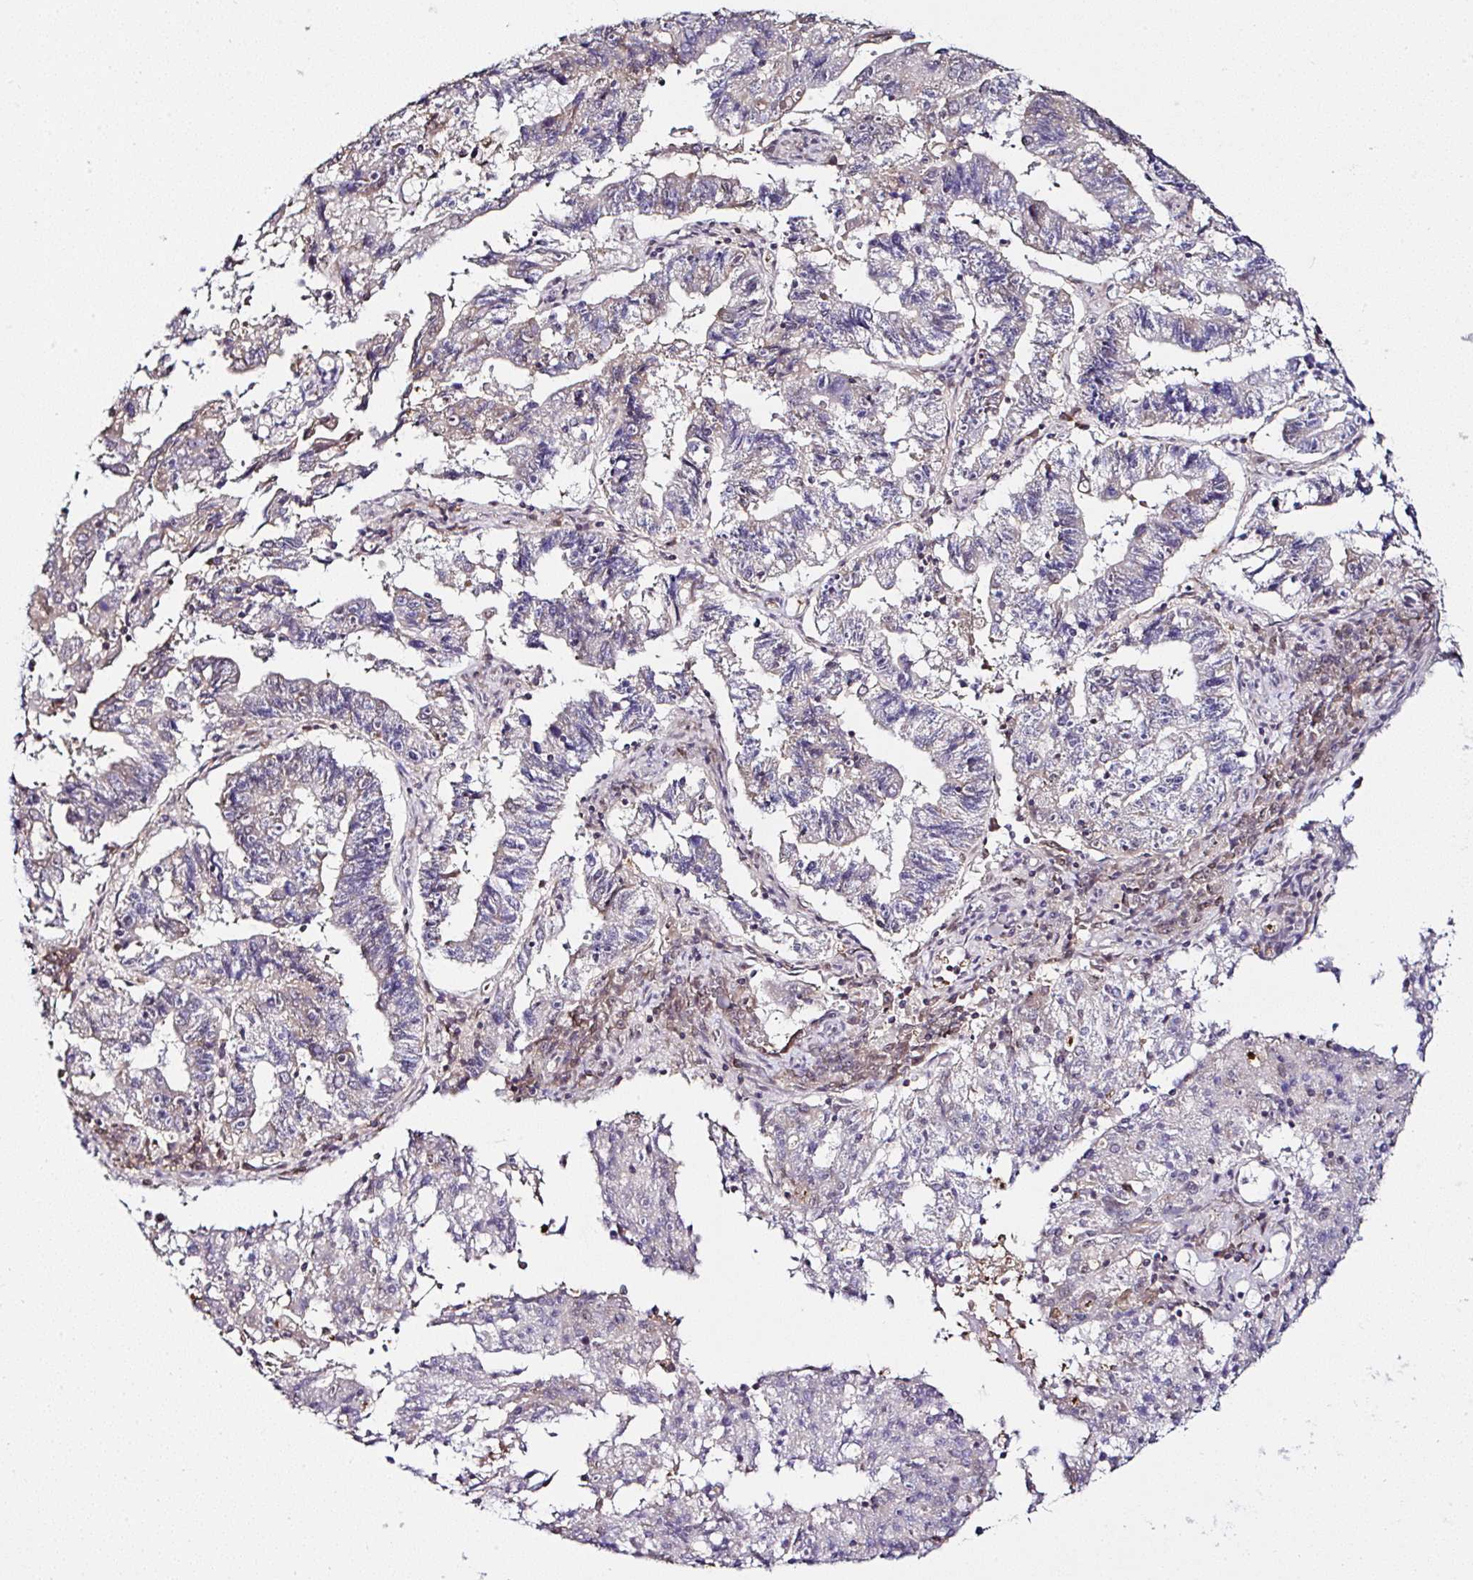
{"staining": {"intensity": "negative", "quantity": "none", "location": "none"}, "tissue": "endometrial cancer", "cell_type": "Tumor cells", "image_type": "cancer", "snomed": [{"axis": "morphology", "description": "Adenocarcinoma, NOS"}, {"axis": "topography", "description": "Endometrium"}], "caption": "Immunohistochemistry of endometrial cancer (adenocarcinoma) demonstrates no positivity in tumor cells. (DAB immunohistochemistry, high magnification).", "gene": "PTPN2", "patient": {"sex": "female", "age": 82}}